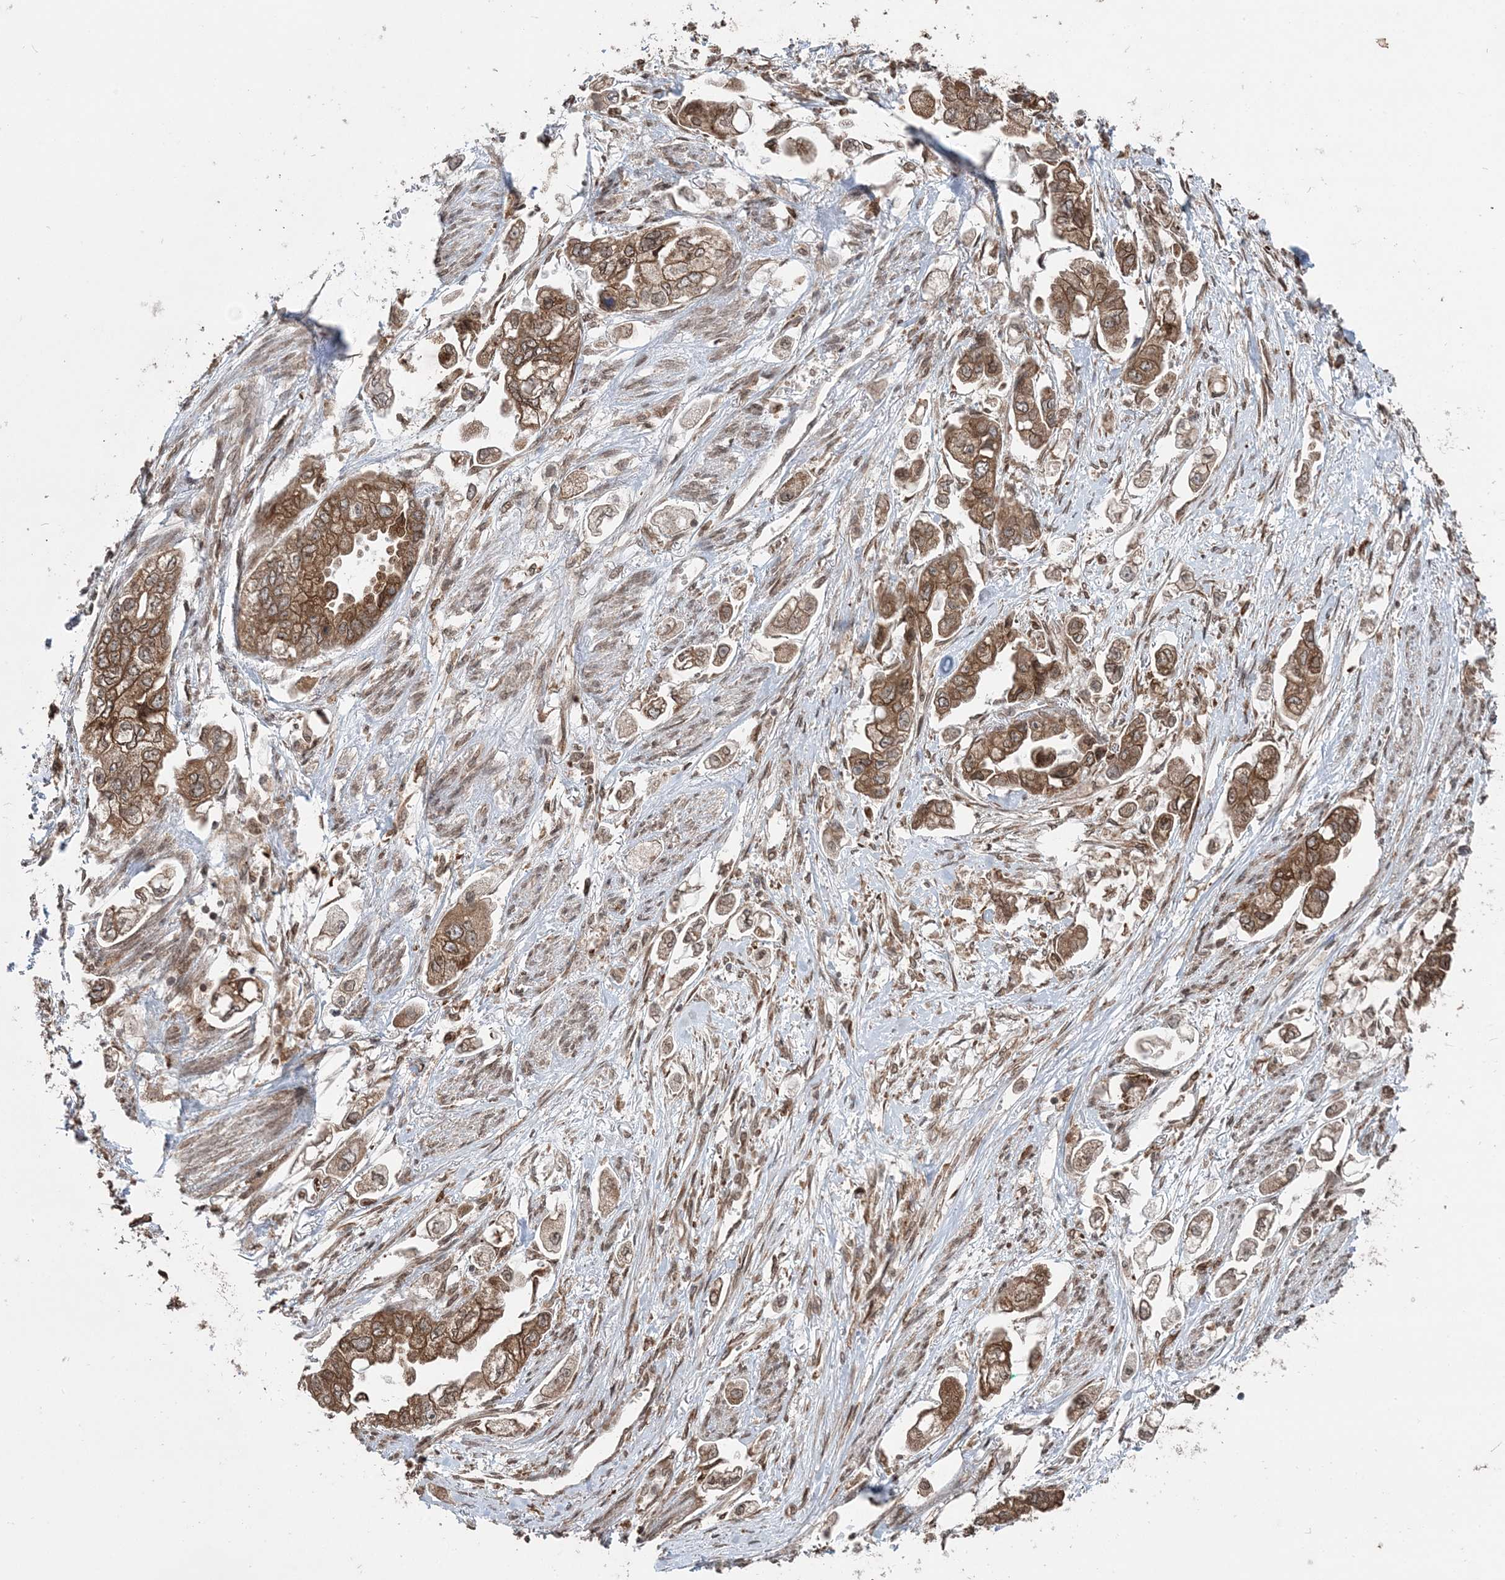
{"staining": {"intensity": "moderate", "quantity": ">75%", "location": "cytoplasmic/membranous"}, "tissue": "stomach cancer", "cell_type": "Tumor cells", "image_type": "cancer", "snomed": [{"axis": "morphology", "description": "Adenocarcinoma, NOS"}, {"axis": "topography", "description": "Stomach"}], "caption": "Immunohistochemistry (IHC) of human adenocarcinoma (stomach) displays medium levels of moderate cytoplasmic/membranous positivity in approximately >75% of tumor cells.", "gene": "TMED10", "patient": {"sex": "male", "age": 62}}